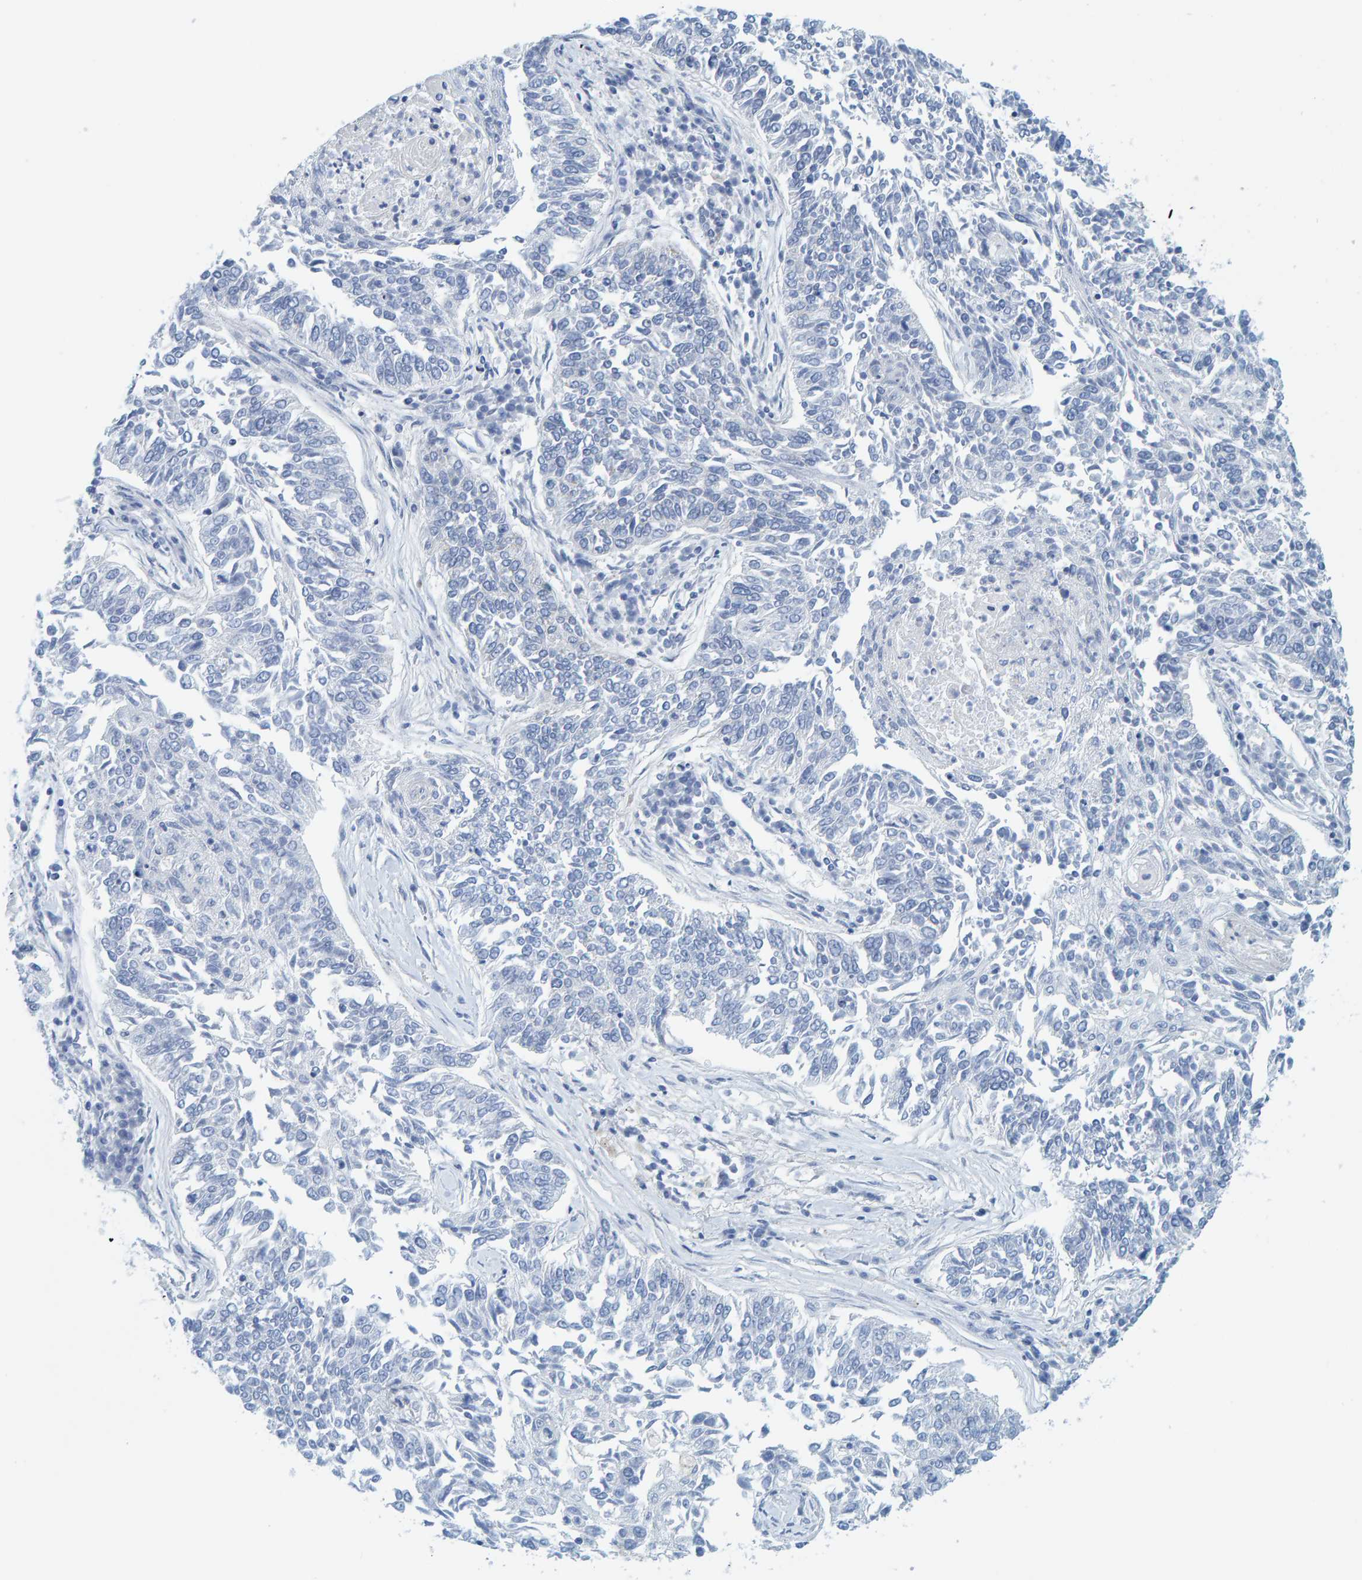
{"staining": {"intensity": "negative", "quantity": "none", "location": "none"}, "tissue": "lung cancer", "cell_type": "Tumor cells", "image_type": "cancer", "snomed": [{"axis": "morphology", "description": "Normal tissue, NOS"}, {"axis": "morphology", "description": "Squamous cell carcinoma, NOS"}, {"axis": "topography", "description": "Cartilage tissue"}, {"axis": "topography", "description": "Bronchus"}, {"axis": "topography", "description": "Lung"}], "caption": "This is an IHC image of lung squamous cell carcinoma. There is no expression in tumor cells.", "gene": "KLHL11", "patient": {"sex": "female", "age": 49}}